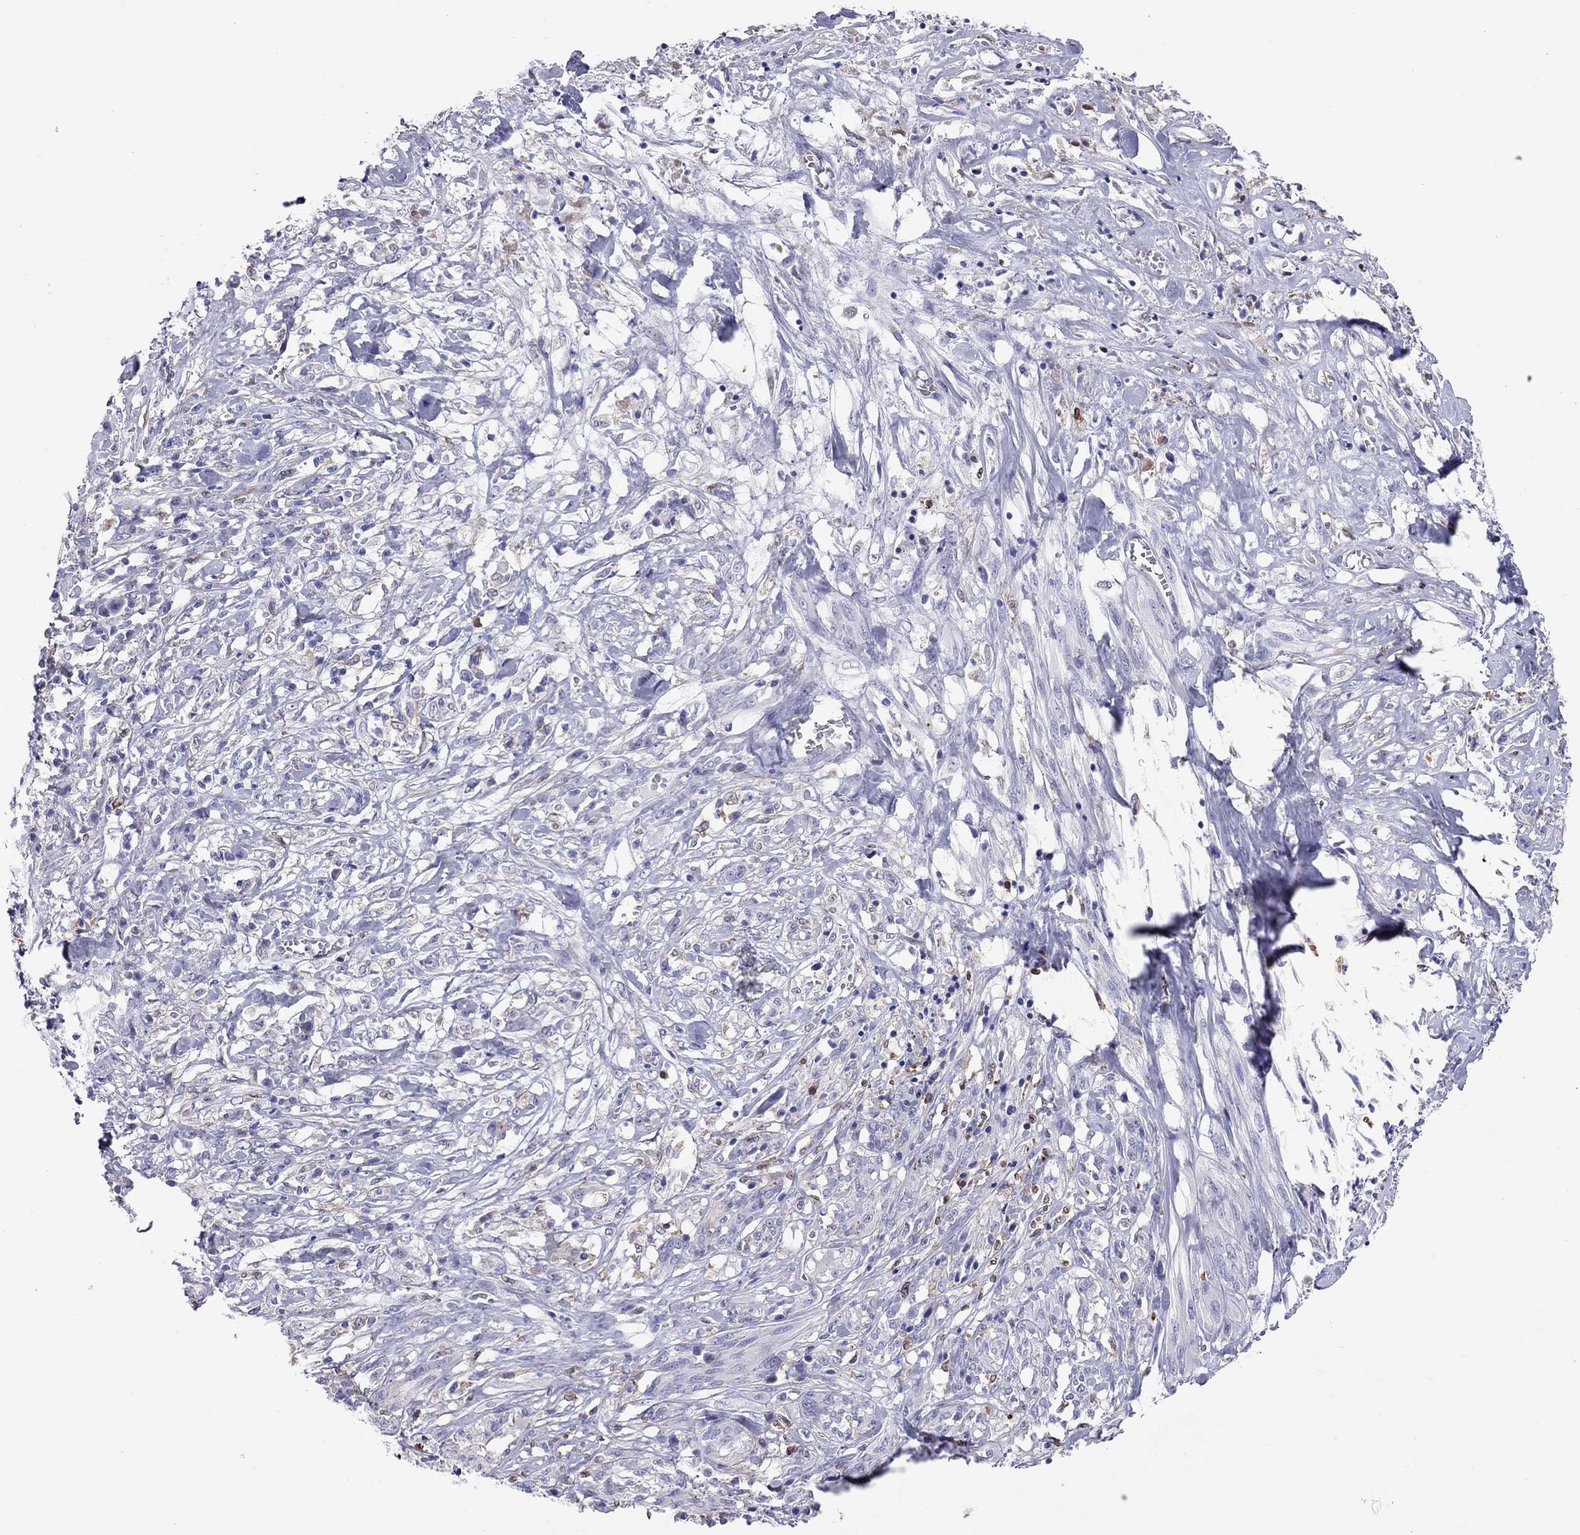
{"staining": {"intensity": "negative", "quantity": "none", "location": "none"}, "tissue": "melanoma", "cell_type": "Tumor cells", "image_type": "cancer", "snomed": [{"axis": "morphology", "description": "Malignant melanoma, NOS"}, {"axis": "topography", "description": "Skin"}], "caption": "Image shows no significant protein expression in tumor cells of malignant melanoma.", "gene": "ADORA2A", "patient": {"sex": "female", "age": 91}}